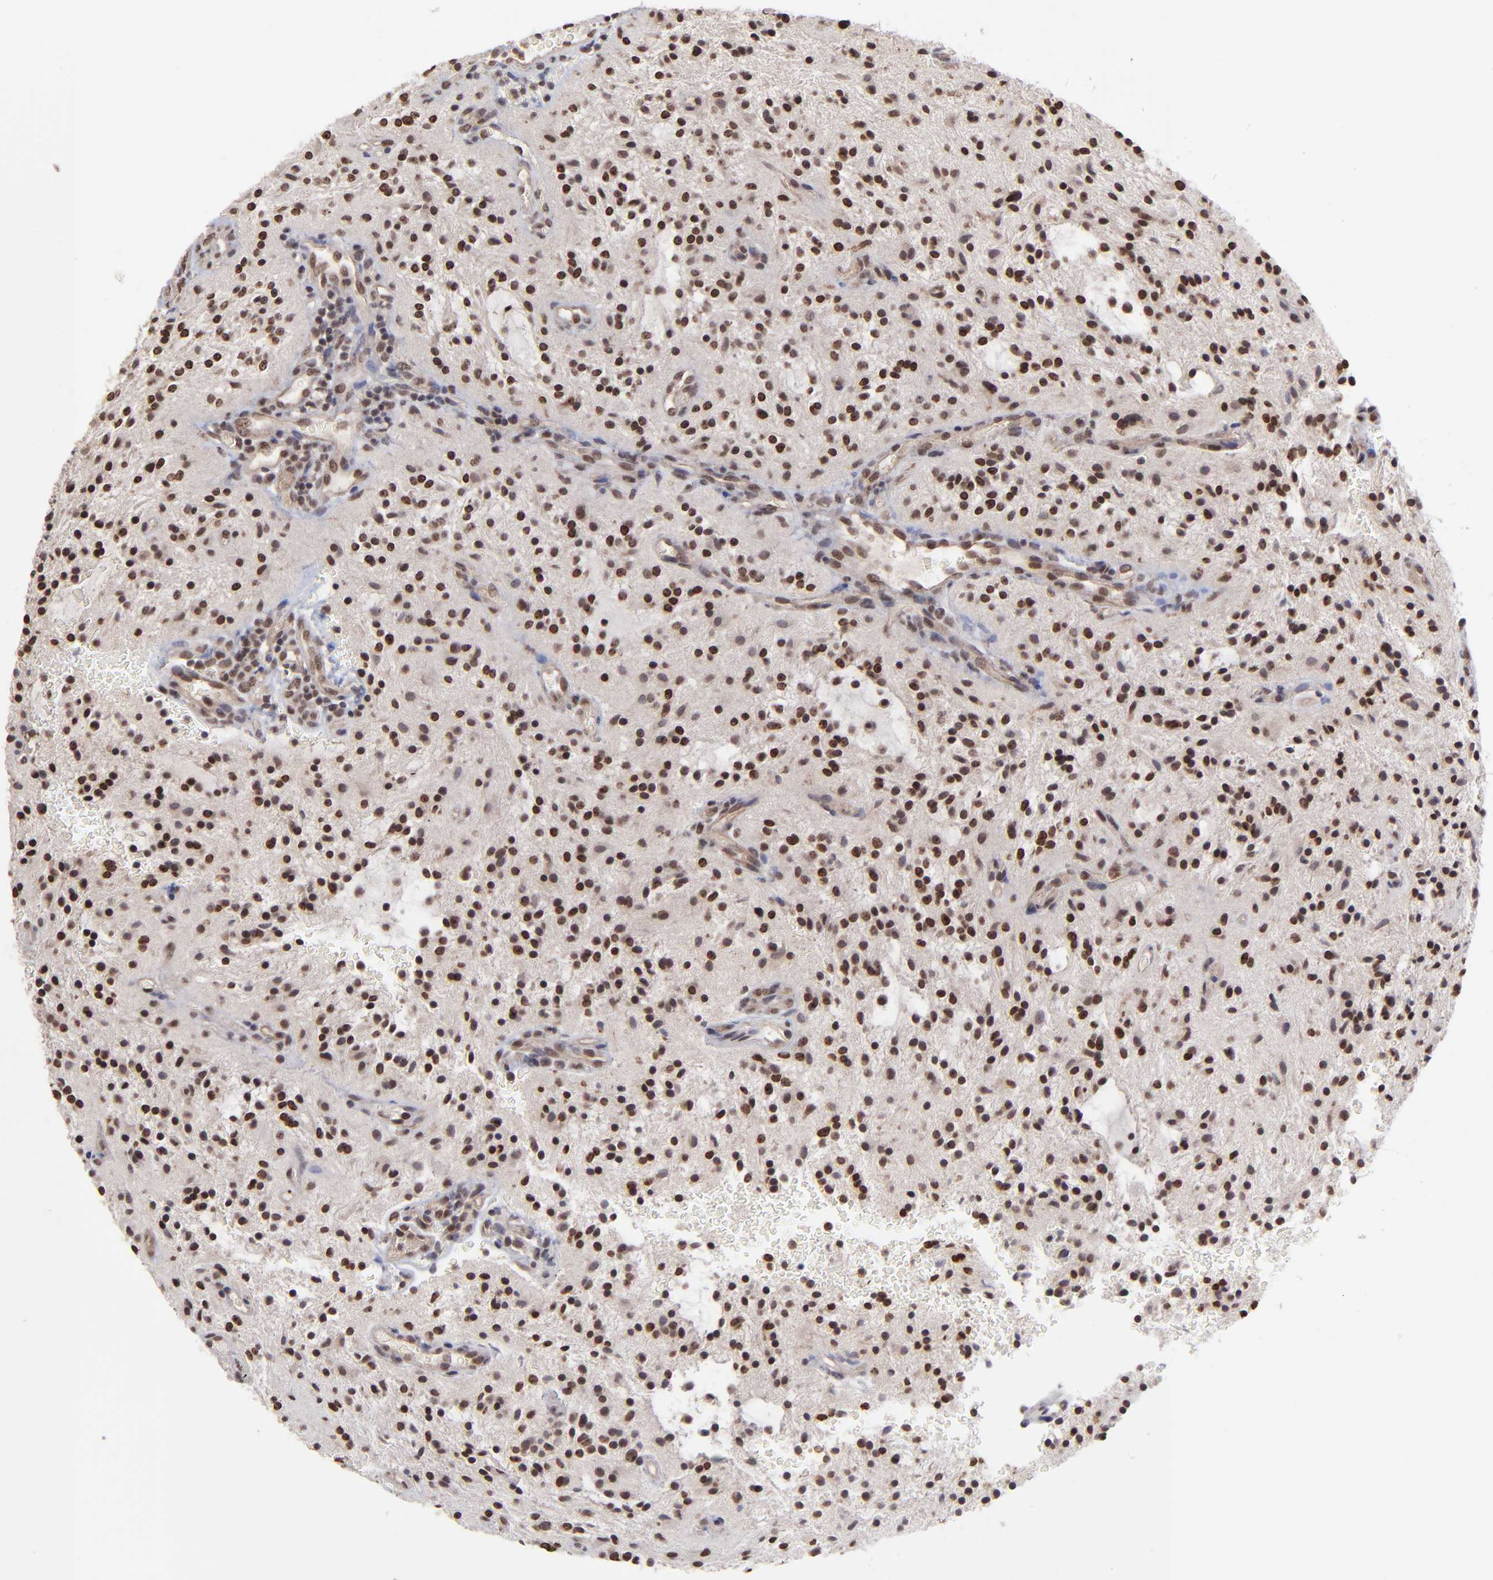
{"staining": {"intensity": "strong", "quantity": ">75%", "location": "nuclear"}, "tissue": "glioma", "cell_type": "Tumor cells", "image_type": "cancer", "snomed": [{"axis": "morphology", "description": "Glioma, malignant, NOS"}, {"axis": "topography", "description": "Cerebellum"}], "caption": "Immunohistochemistry (IHC) (DAB) staining of glioma reveals strong nuclear protein staining in about >75% of tumor cells.", "gene": "ZNF419", "patient": {"sex": "female", "age": 10}}